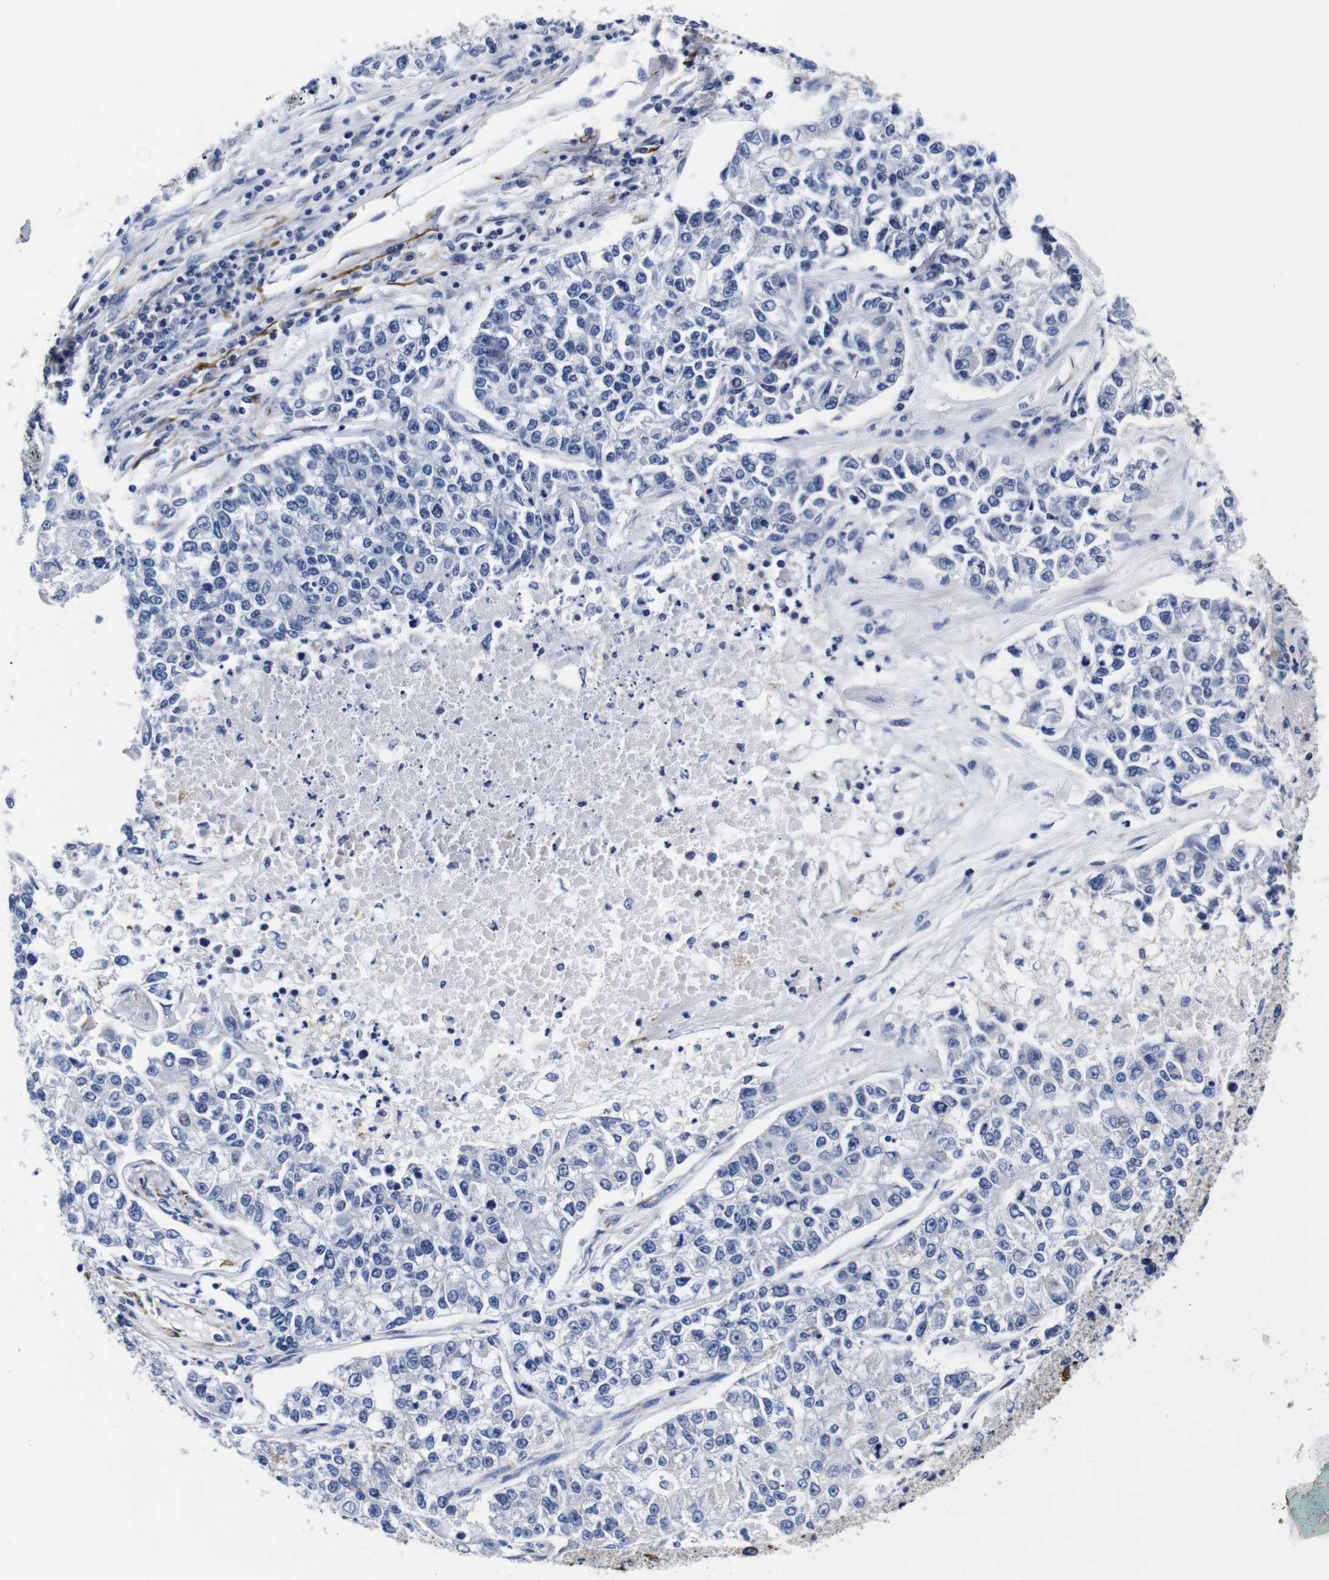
{"staining": {"intensity": "negative", "quantity": "none", "location": "none"}, "tissue": "lung cancer", "cell_type": "Tumor cells", "image_type": "cancer", "snomed": [{"axis": "morphology", "description": "Adenocarcinoma, NOS"}, {"axis": "topography", "description": "Lung"}], "caption": "A histopathology image of lung cancer stained for a protein shows no brown staining in tumor cells.", "gene": "LRIG1", "patient": {"sex": "male", "age": 49}}